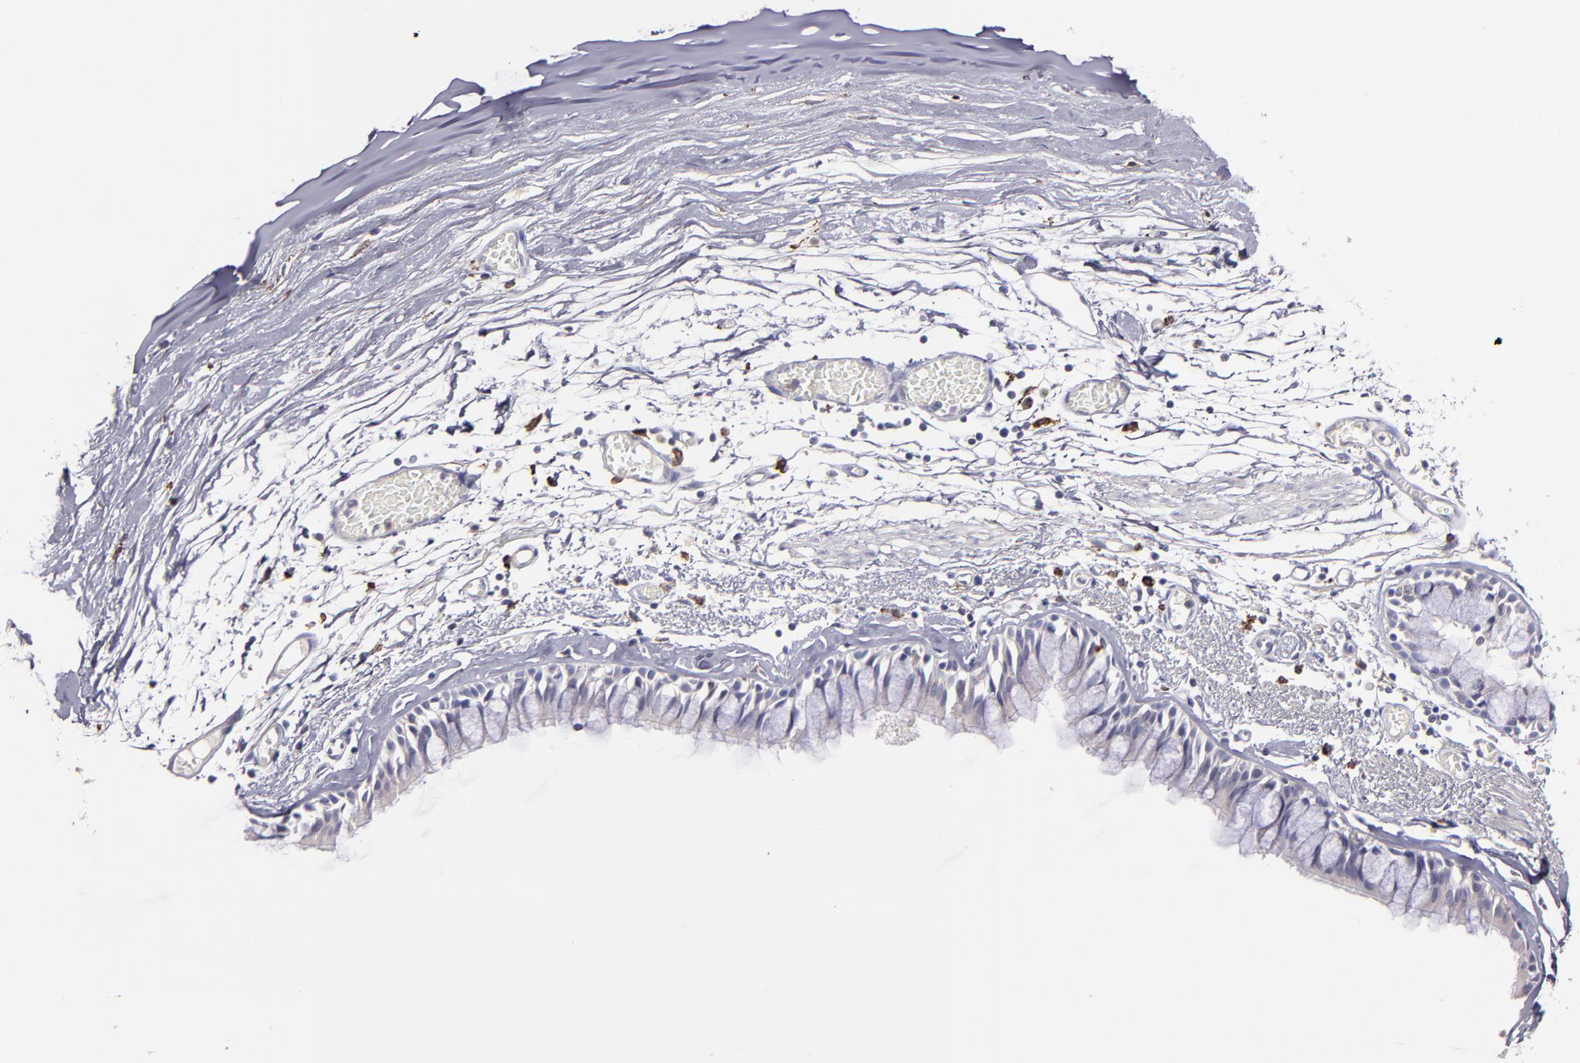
{"staining": {"intensity": "negative", "quantity": "none", "location": "none"}, "tissue": "bronchus", "cell_type": "Respiratory epithelial cells", "image_type": "normal", "snomed": [{"axis": "morphology", "description": "Normal tissue, NOS"}, {"axis": "topography", "description": "Bronchus"}, {"axis": "topography", "description": "Lung"}], "caption": "A histopathology image of bronchus stained for a protein exhibits no brown staining in respiratory epithelial cells. (Brightfield microscopy of DAB immunohistochemistry (IHC) at high magnification).", "gene": "GLDC", "patient": {"sex": "female", "age": 56}}